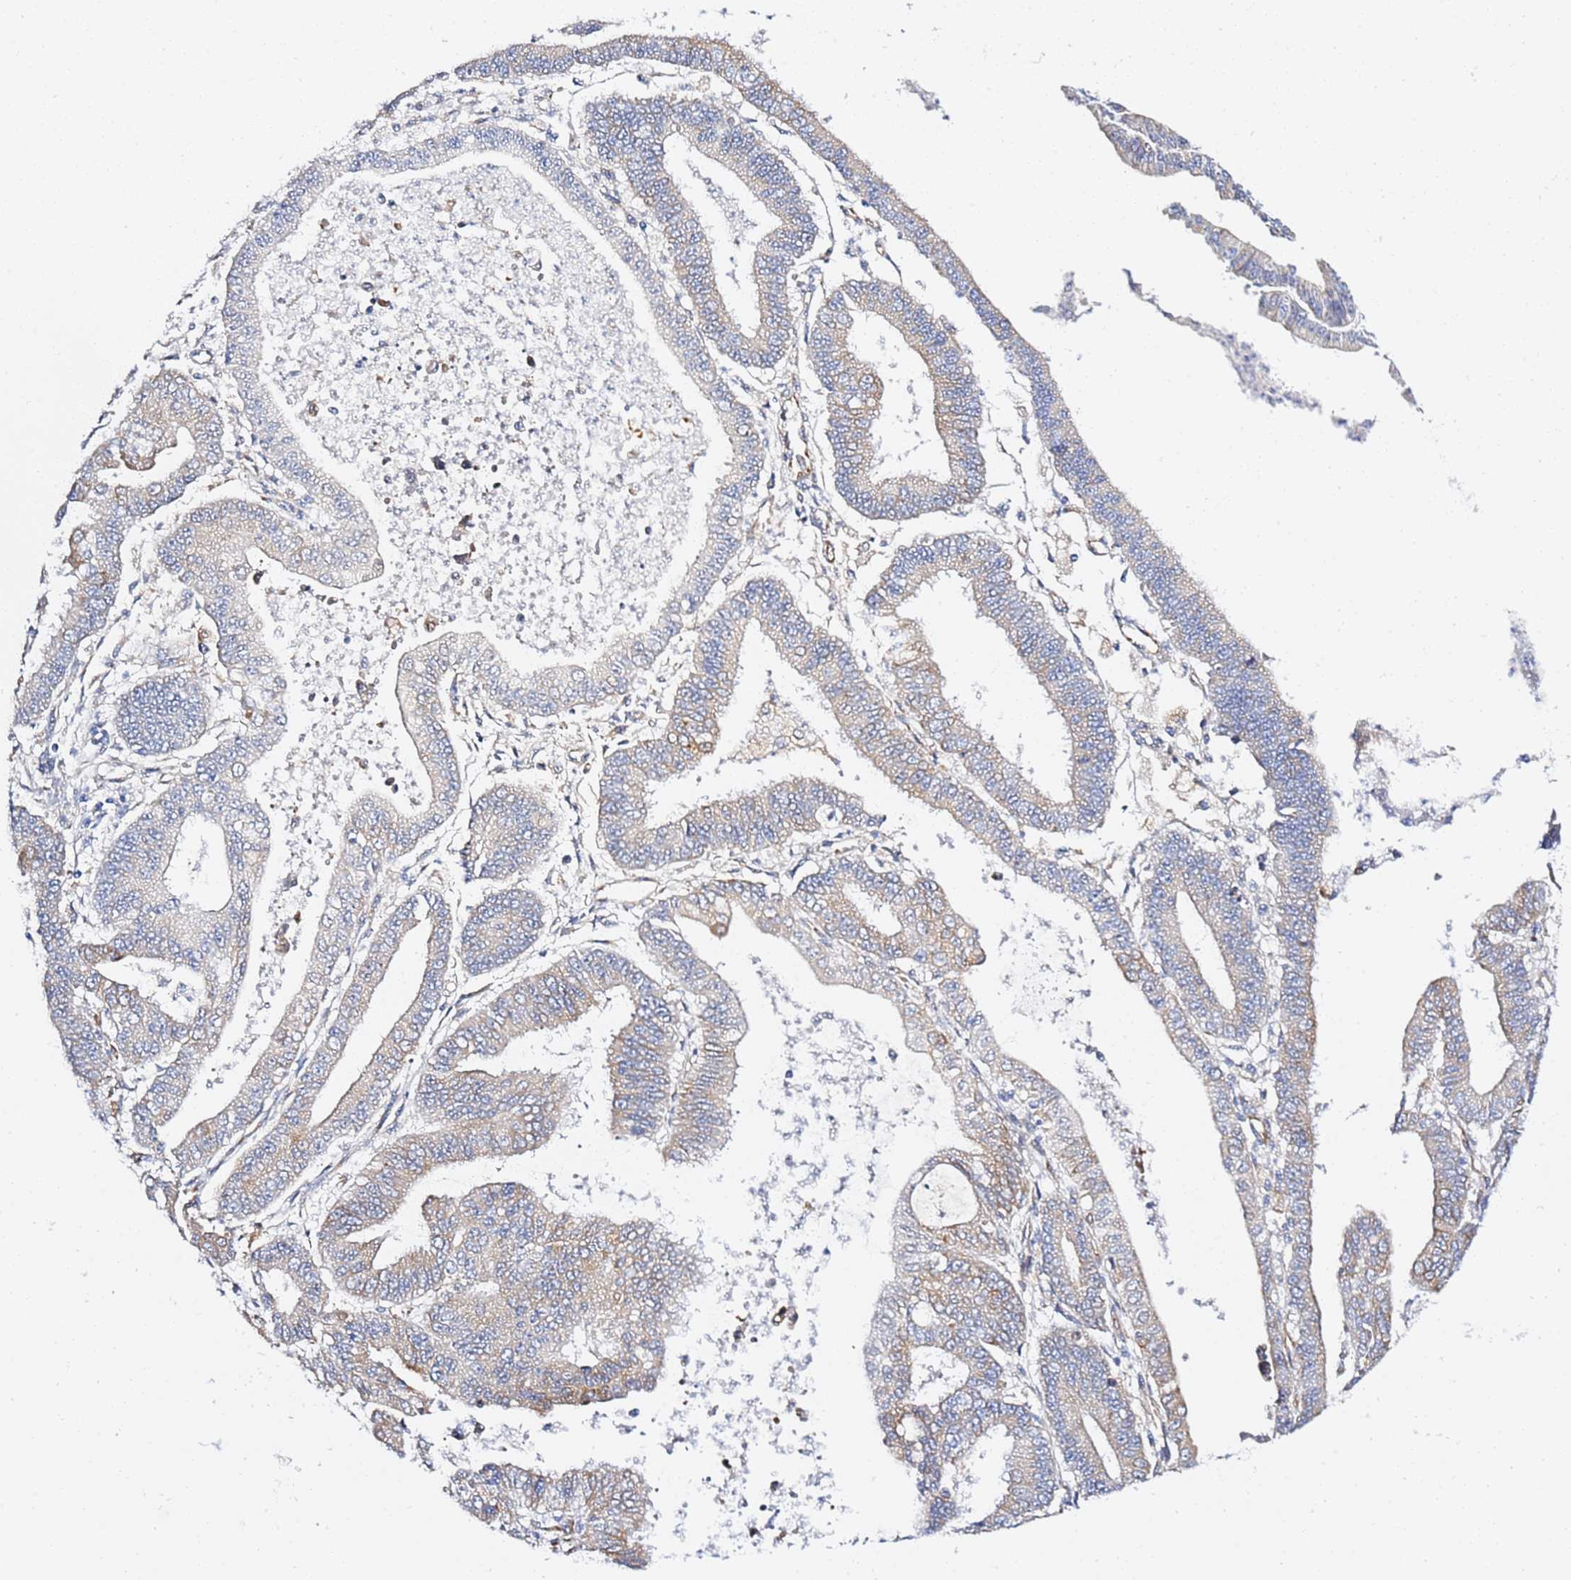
{"staining": {"intensity": "moderate", "quantity": "25%-75%", "location": "cytoplasmic/membranous"}, "tissue": "endometrial cancer", "cell_type": "Tumor cells", "image_type": "cancer", "snomed": [{"axis": "morphology", "description": "Adenocarcinoma, NOS"}, {"axis": "topography", "description": "Endometrium"}], "caption": "The photomicrograph shows staining of endometrial adenocarcinoma, revealing moderate cytoplasmic/membranous protein expression (brown color) within tumor cells.", "gene": "GDAP2", "patient": {"sex": "female", "age": 73}}